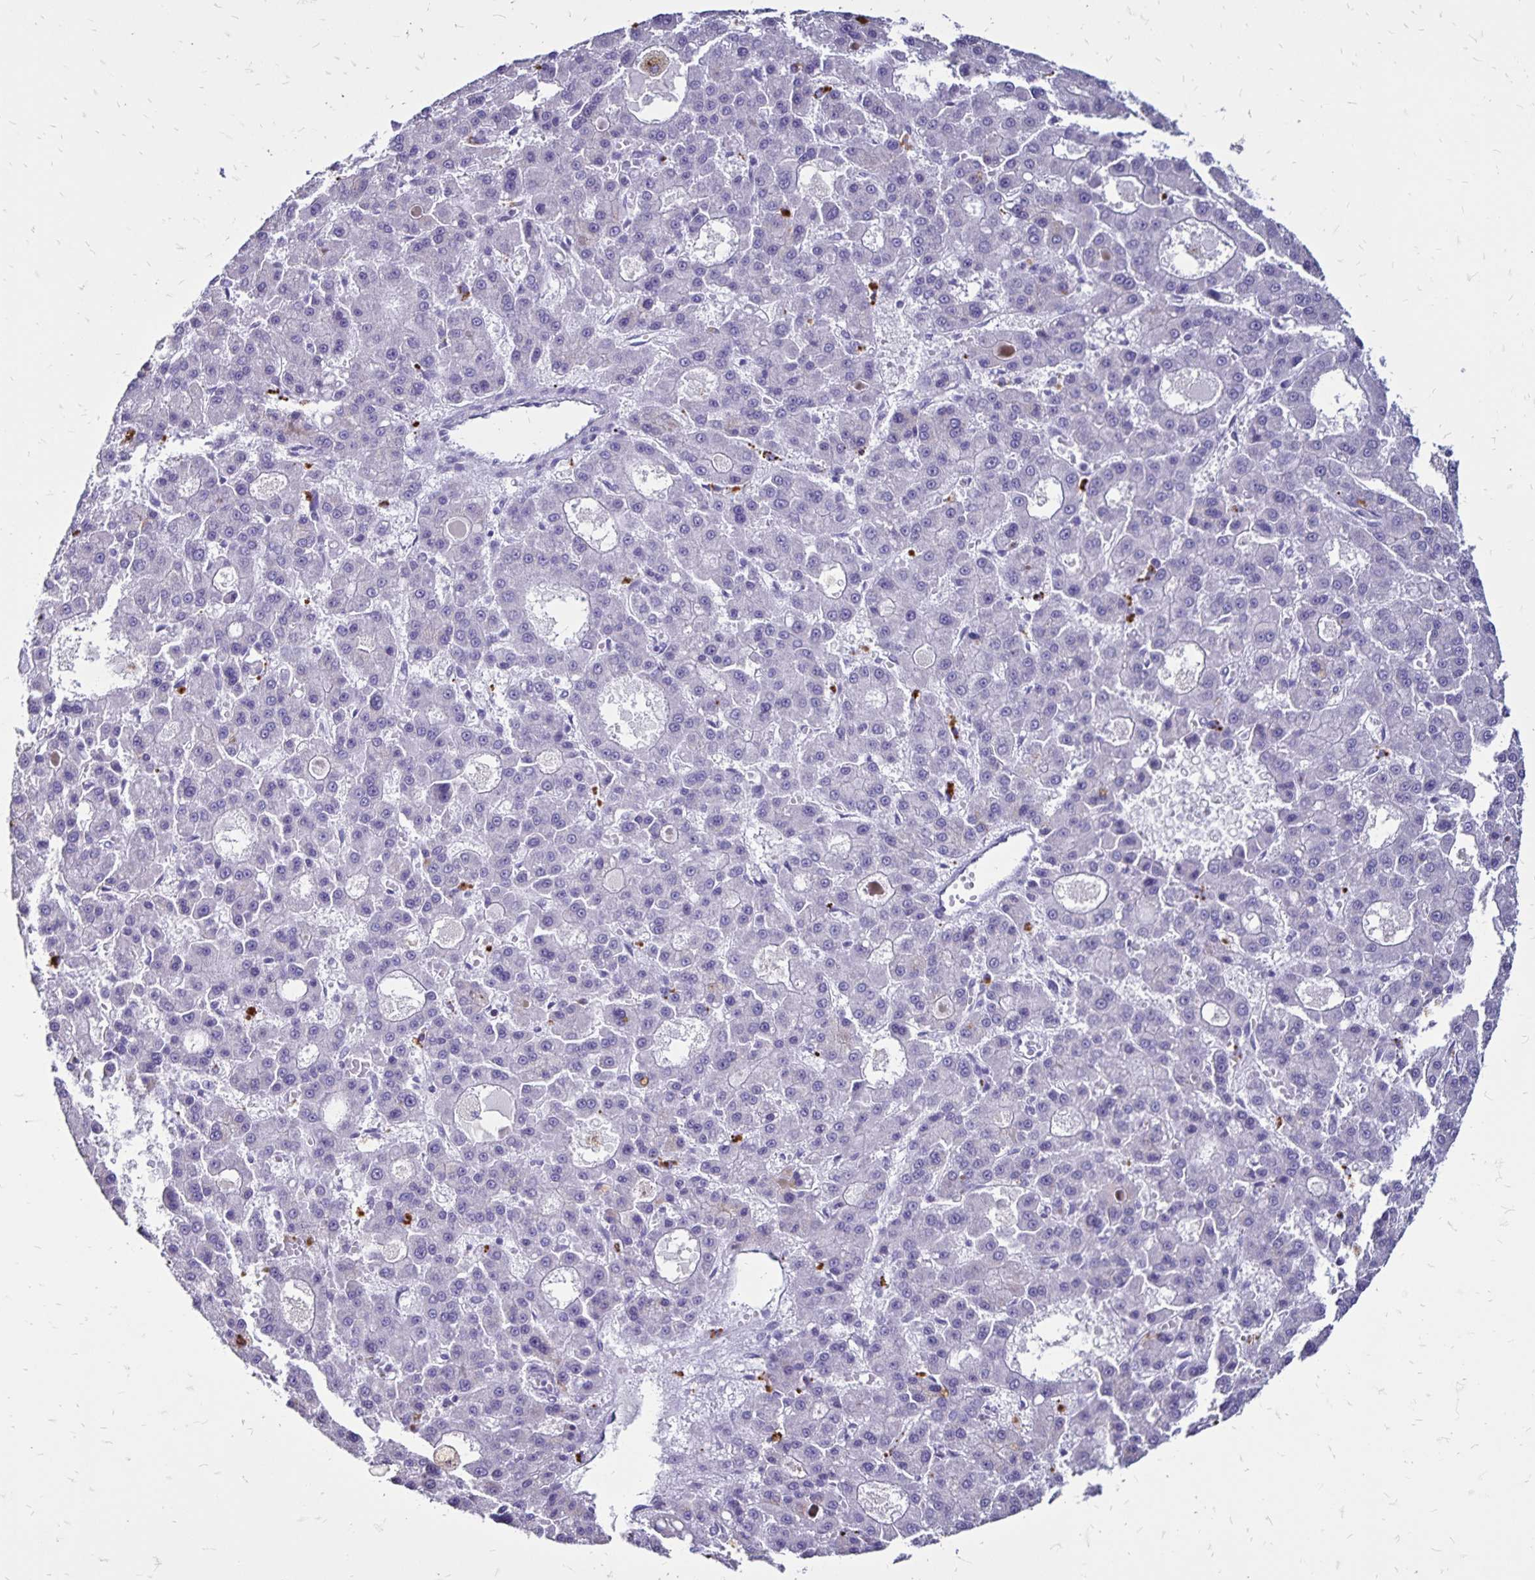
{"staining": {"intensity": "negative", "quantity": "none", "location": "none"}, "tissue": "liver cancer", "cell_type": "Tumor cells", "image_type": "cancer", "snomed": [{"axis": "morphology", "description": "Carcinoma, Hepatocellular, NOS"}, {"axis": "topography", "description": "Liver"}], "caption": "This photomicrograph is of liver cancer (hepatocellular carcinoma) stained with immunohistochemistry (IHC) to label a protein in brown with the nuclei are counter-stained blue. There is no expression in tumor cells. (DAB (3,3'-diaminobenzidine) immunohistochemistry with hematoxylin counter stain).", "gene": "EVPL", "patient": {"sex": "male", "age": 70}}